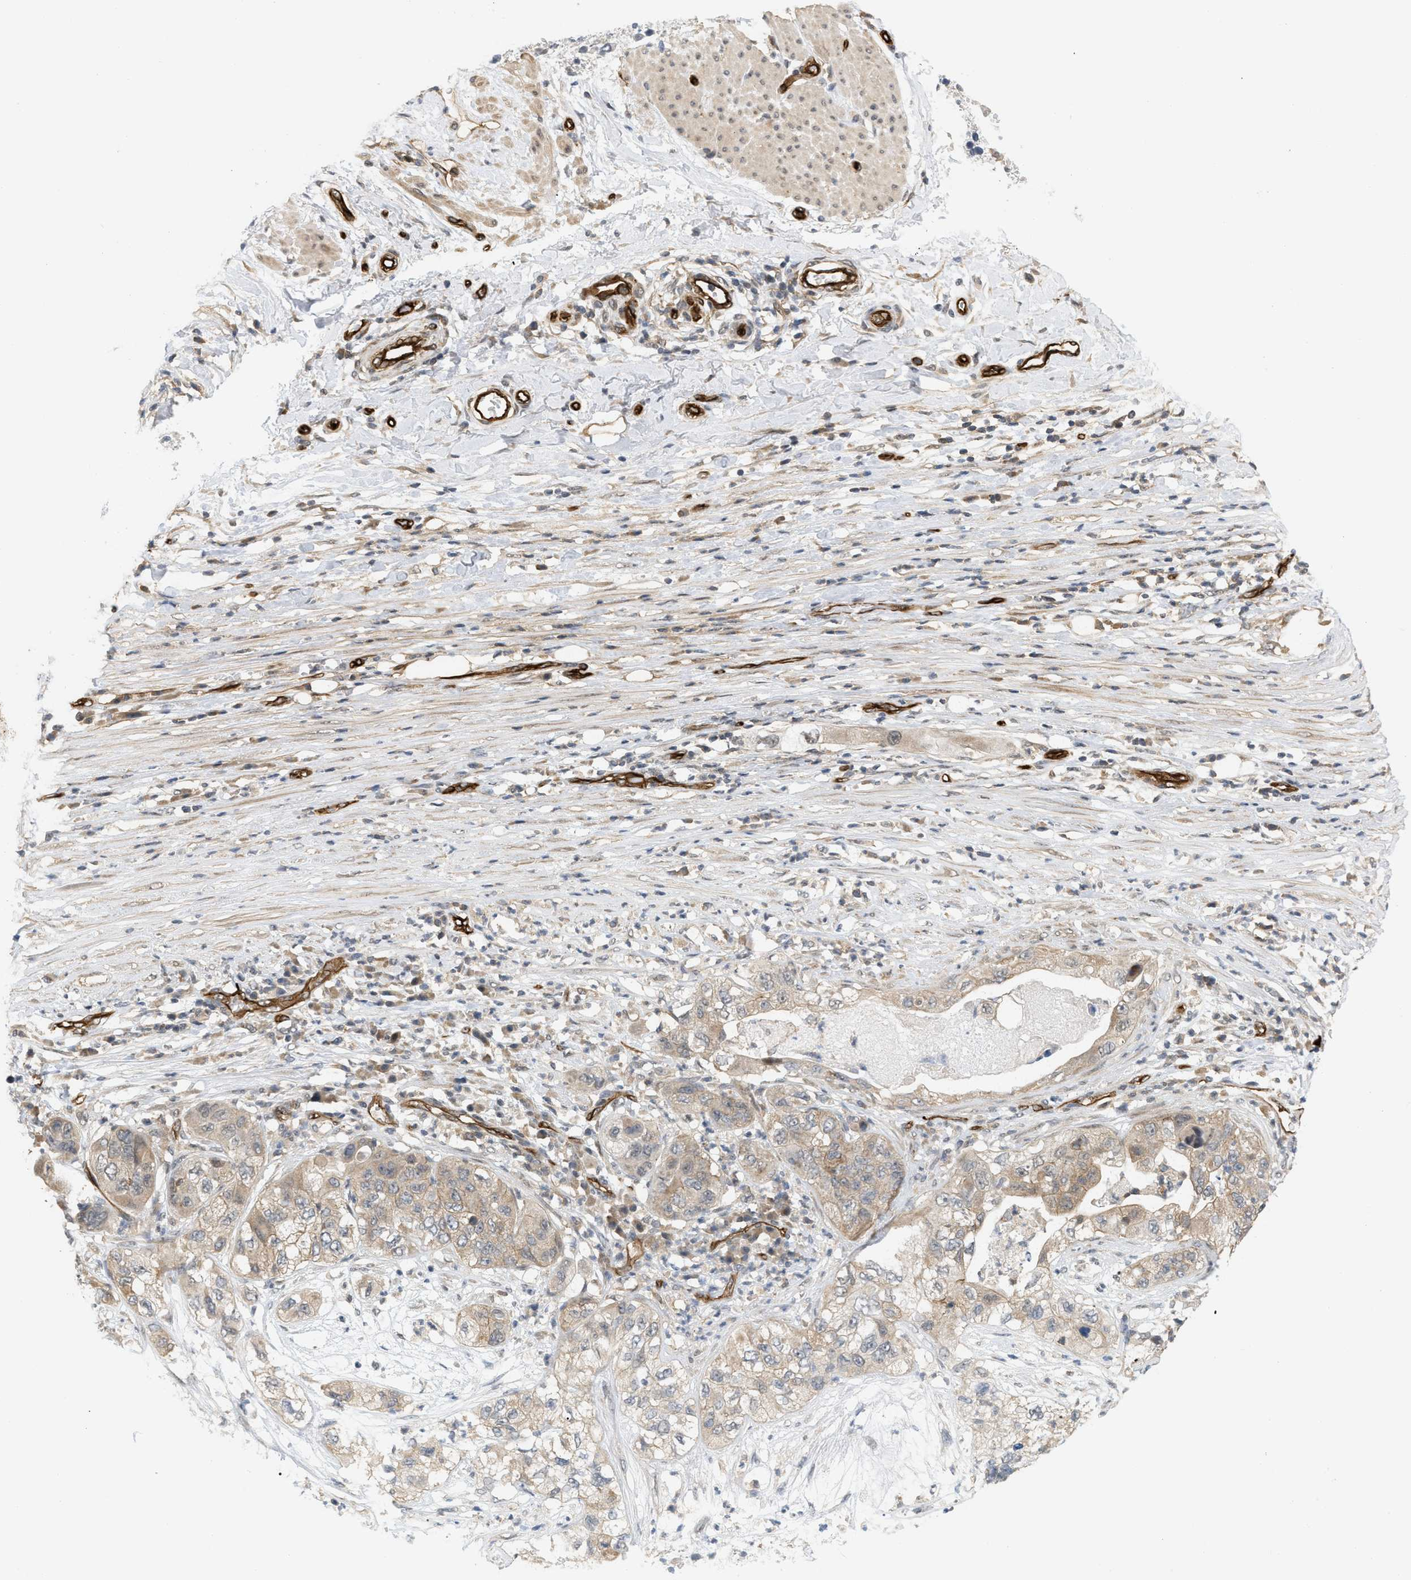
{"staining": {"intensity": "moderate", "quantity": ">75%", "location": "cytoplasmic/membranous"}, "tissue": "pancreatic cancer", "cell_type": "Tumor cells", "image_type": "cancer", "snomed": [{"axis": "morphology", "description": "Adenocarcinoma, NOS"}, {"axis": "topography", "description": "Pancreas"}], "caption": "This photomicrograph exhibits IHC staining of human pancreatic cancer (adenocarcinoma), with medium moderate cytoplasmic/membranous positivity in about >75% of tumor cells.", "gene": "PALMD", "patient": {"sex": "female", "age": 78}}